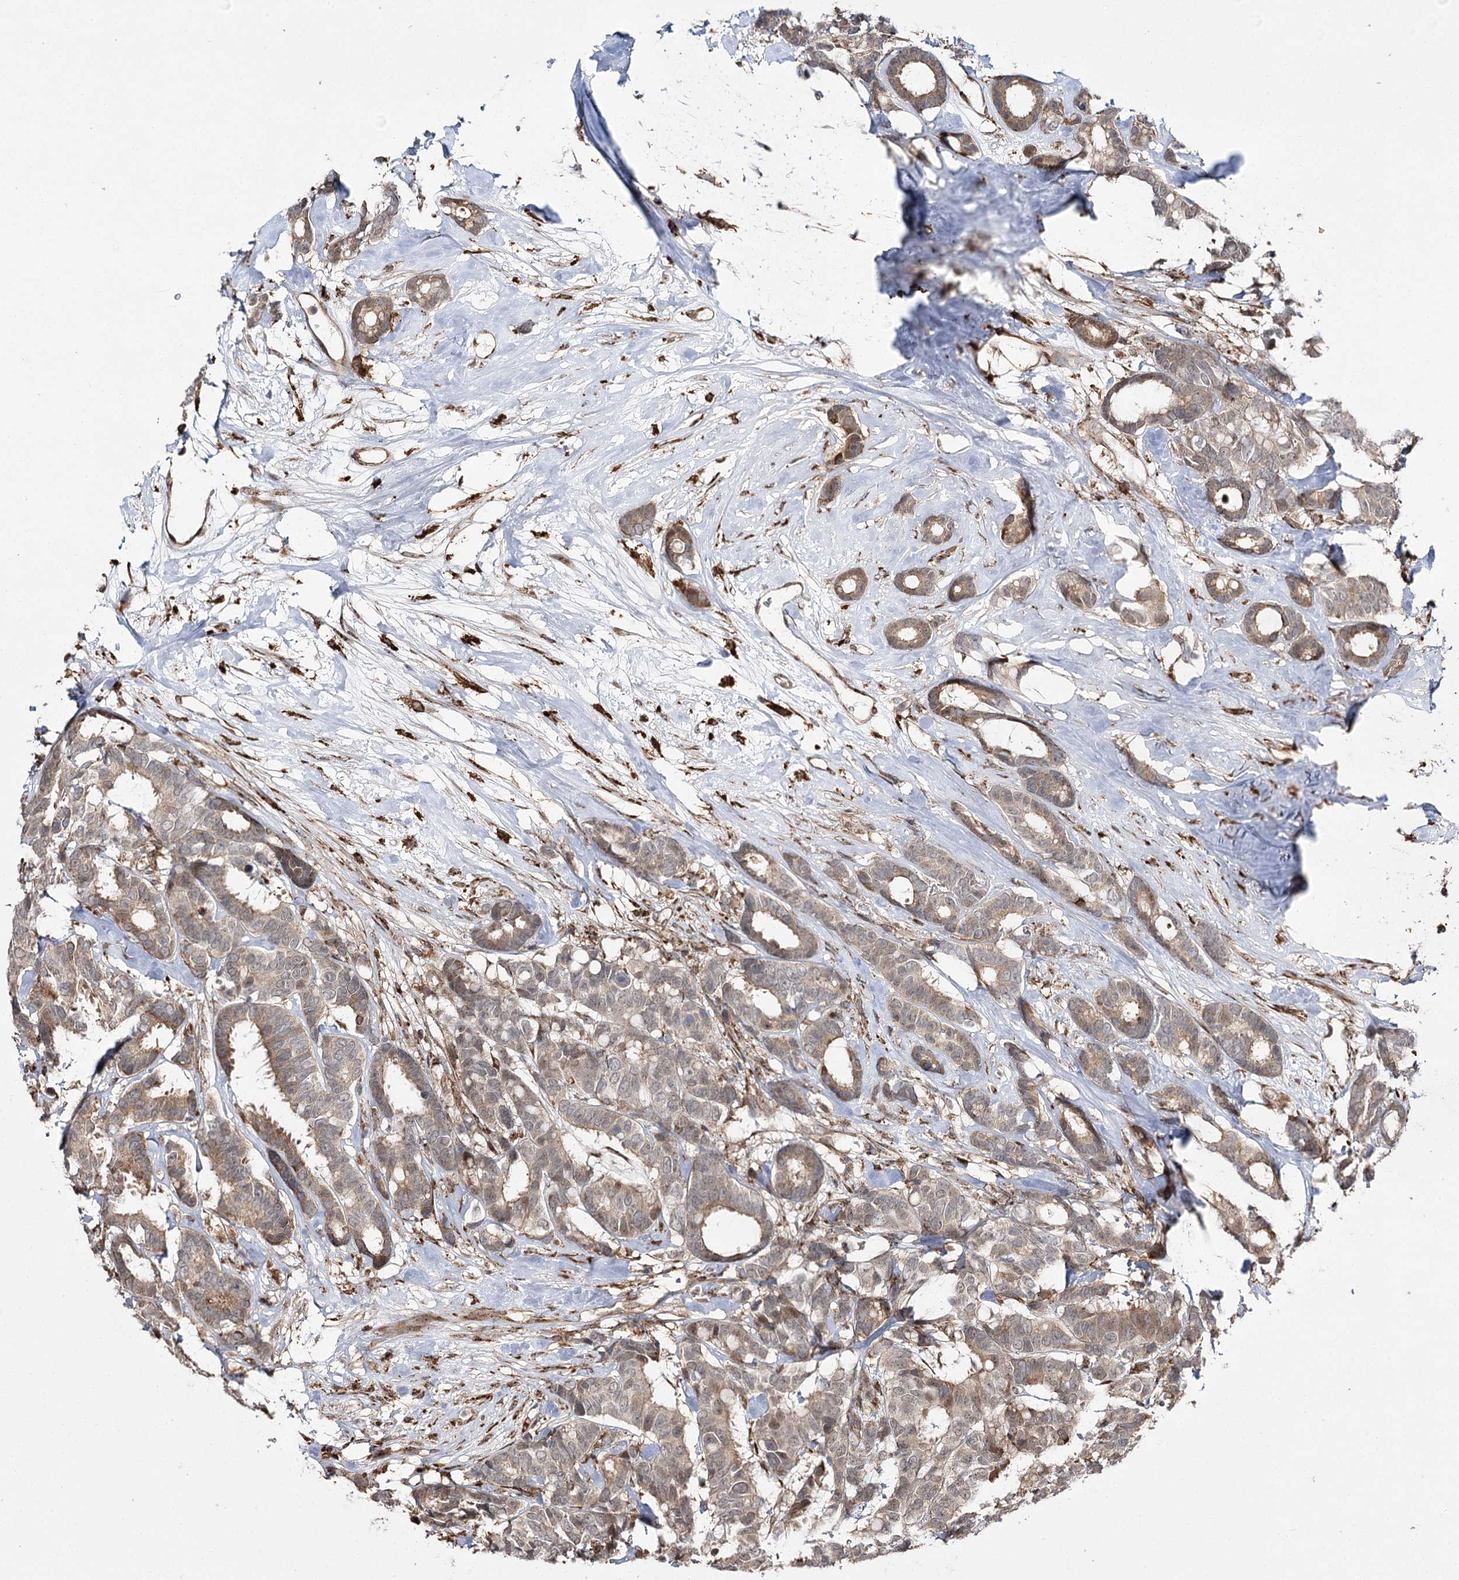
{"staining": {"intensity": "weak", "quantity": ">75%", "location": "cytoplasmic/membranous"}, "tissue": "breast cancer", "cell_type": "Tumor cells", "image_type": "cancer", "snomed": [{"axis": "morphology", "description": "Duct carcinoma"}, {"axis": "topography", "description": "Breast"}], "caption": "Immunohistochemistry (IHC) of breast cancer (intraductal carcinoma) displays low levels of weak cytoplasmic/membranous expression in approximately >75% of tumor cells.", "gene": "FANCL", "patient": {"sex": "female", "age": 87}}